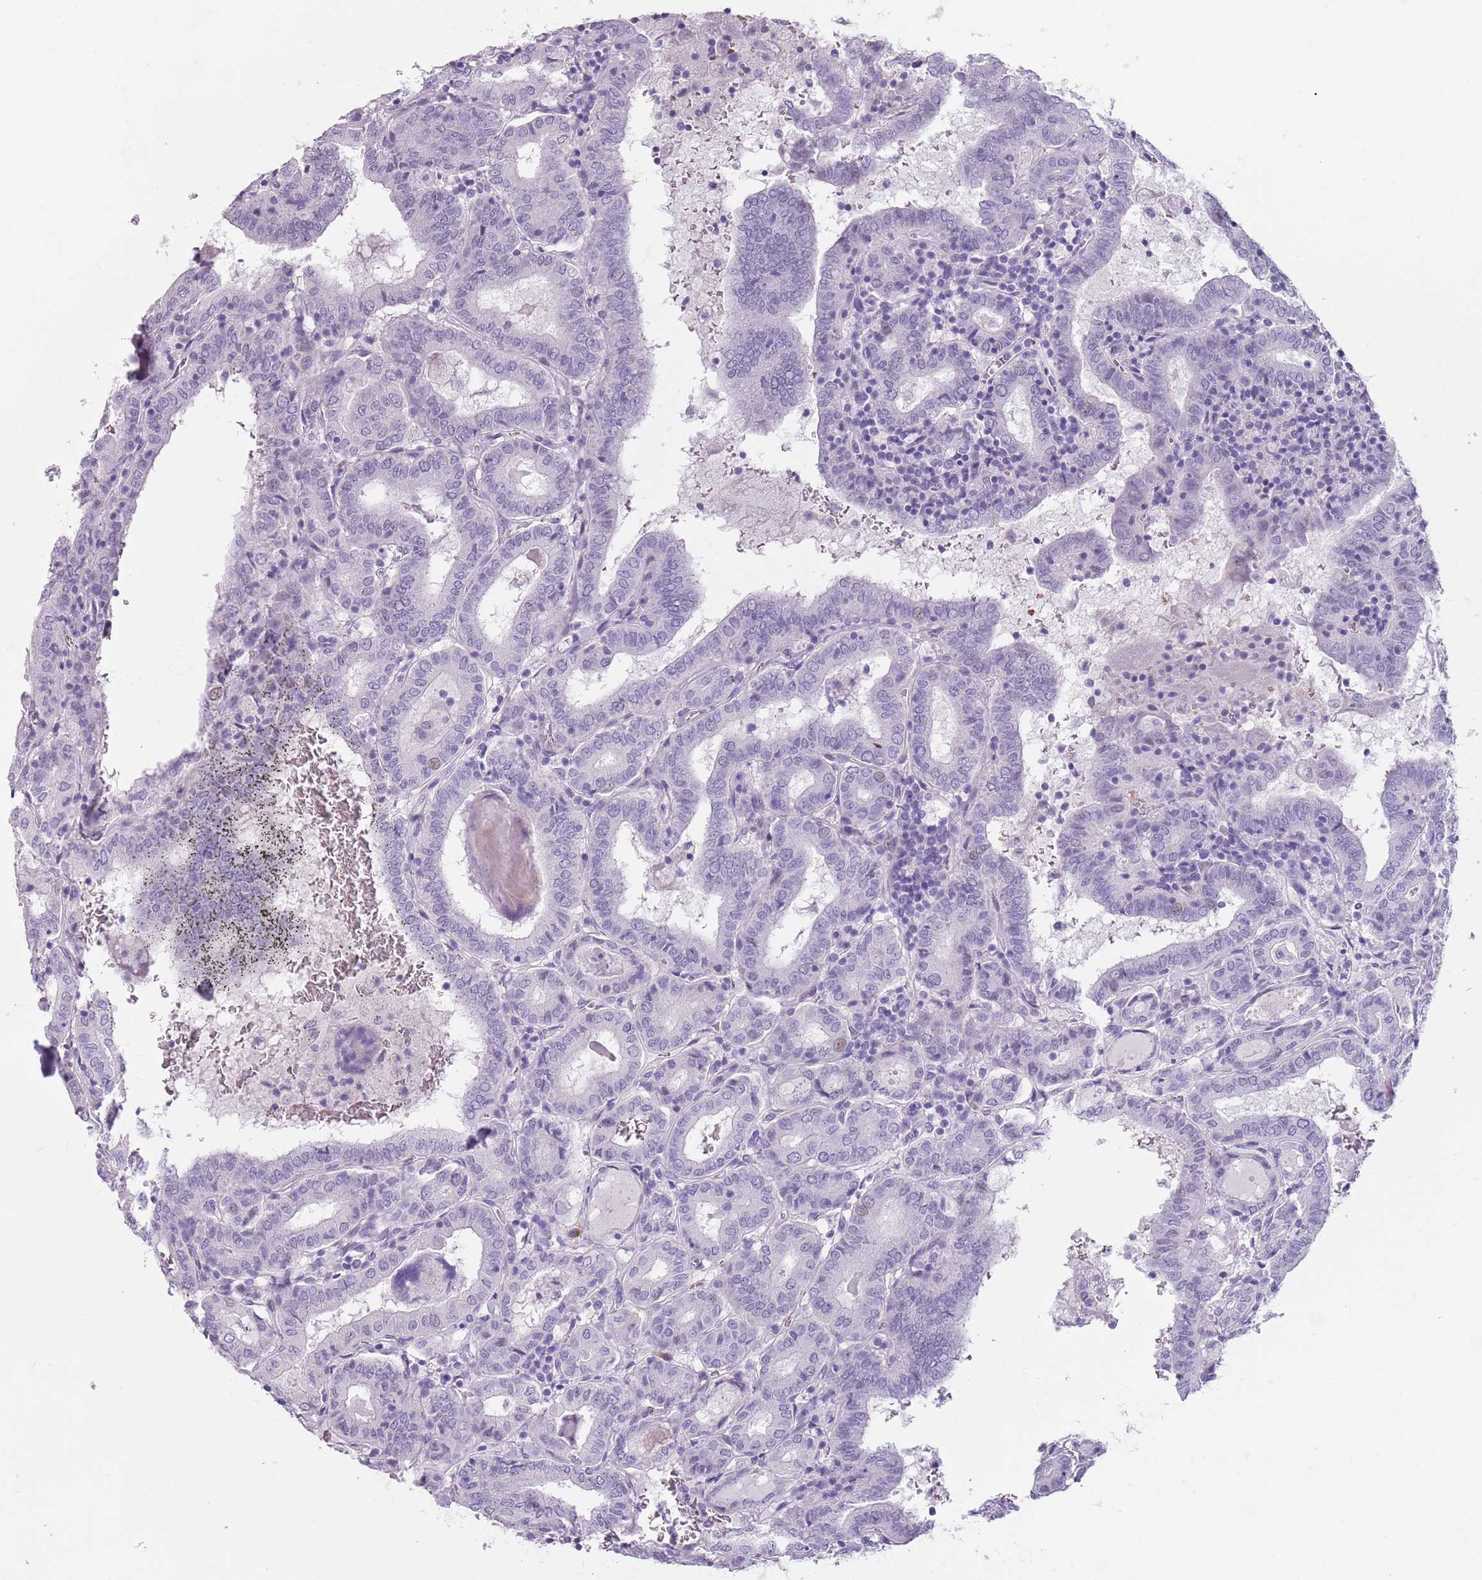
{"staining": {"intensity": "negative", "quantity": "none", "location": "none"}, "tissue": "thyroid cancer", "cell_type": "Tumor cells", "image_type": "cancer", "snomed": [{"axis": "morphology", "description": "Papillary adenocarcinoma, NOS"}, {"axis": "topography", "description": "Thyroid gland"}], "caption": "High magnification brightfield microscopy of thyroid cancer (papillary adenocarcinoma) stained with DAB (brown) and counterstained with hematoxylin (blue): tumor cells show no significant positivity. (DAB immunohistochemistry visualized using brightfield microscopy, high magnification).", "gene": "SPESP1", "patient": {"sex": "female", "age": 72}}